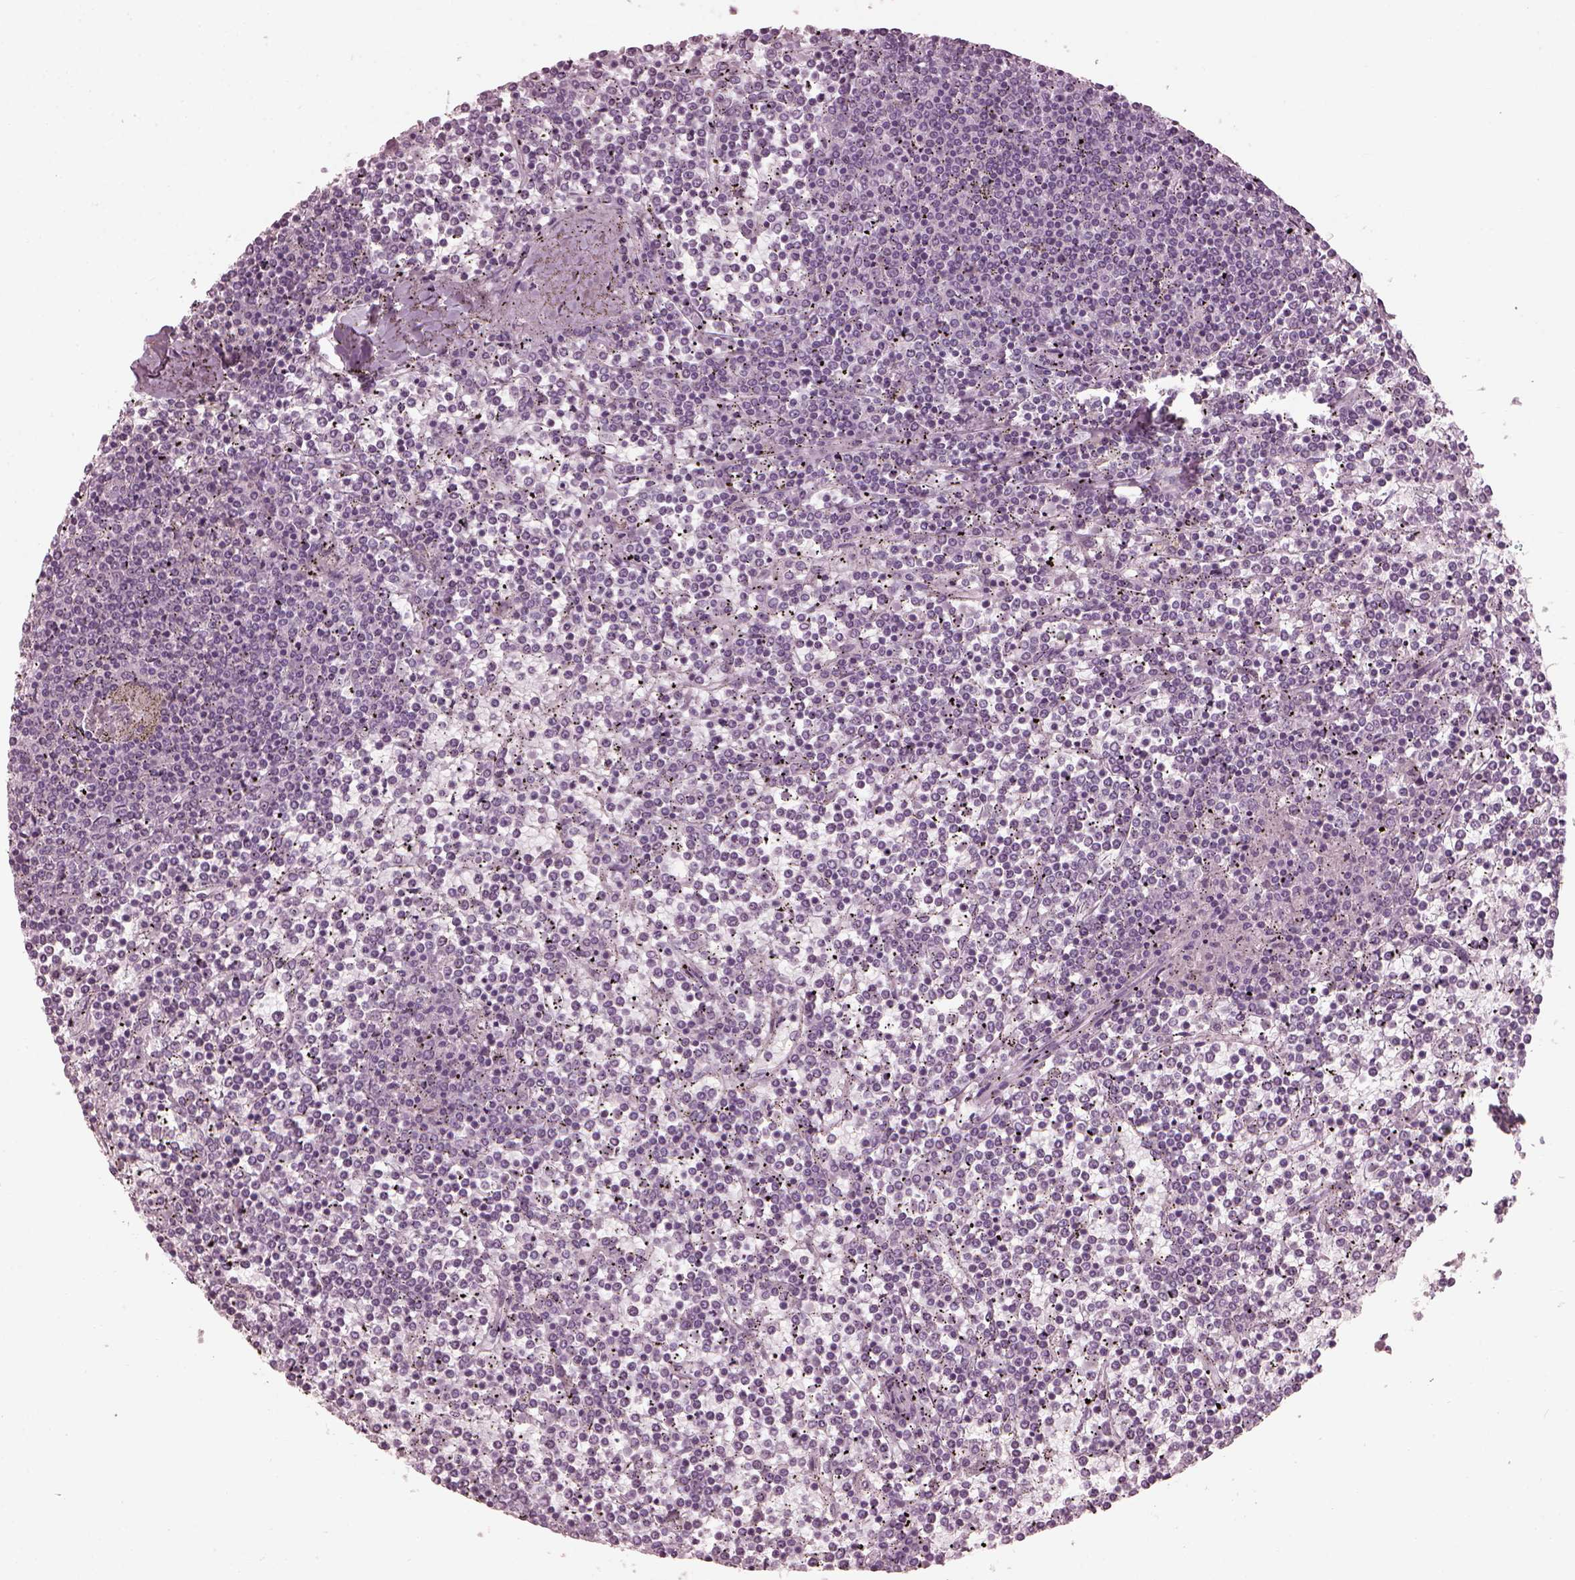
{"staining": {"intensity": "negative", "quantity": "none", "location": "none"}, "tissue": "lymphoma", "cell_type": "Tumor cells", "image_type": "cancer", "snomed": [{"axis": "morphology", "description": "Malignant lymphoma, non-Hodgkin's type, Low grade"}, {"axis": "topography", "description": "Spleen"}], "caption": "Immunohistochemical staining of malignant lymphoma, non-Hodgkin's type (low-grade) displays no significant expression in tumor cells. Nuclei are stained in blue.", "gene": "SAXO2", "patient": {"sex": "female", "age": 19}}